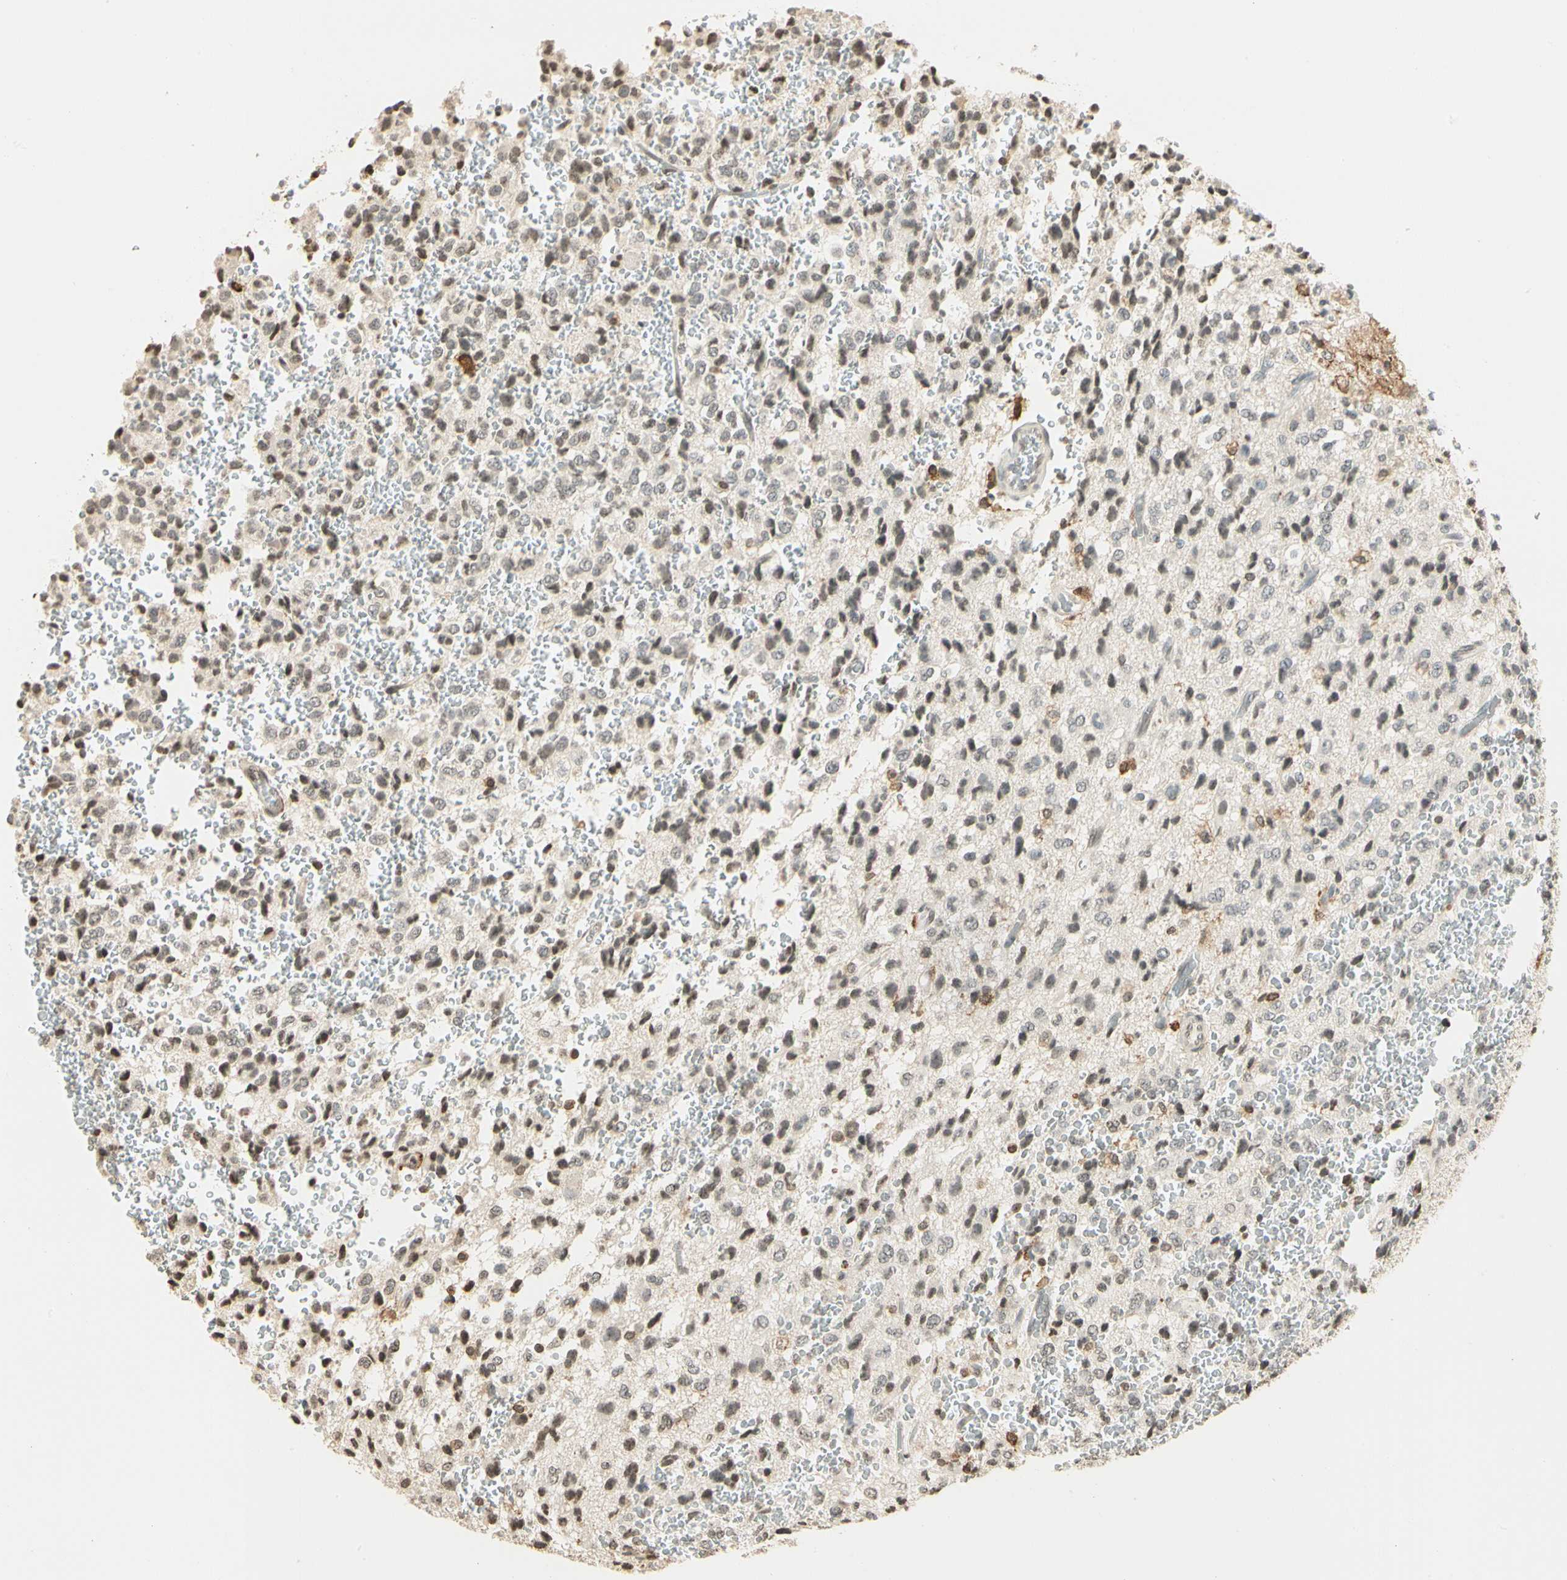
{"staining": {"intensity": "weak", "quantity": "25%-75%", "location": "nuclear"}, "tissue": "glioma", "cell_type": "Tumor cells", "image_type": "cancer", "snomed": [{"axis": "morphology", "description": "Glioma, malignant, High grade"}, {"axis": "topography", "description": "pancreas cauda"}], "caption": "Immunohistochemistry staining of high-grade glioma (malignant), which shows low levels of weak nuclear staining in approximately 25%-75% of tumor cells indicating weak nuclear protein positivity. The staining was performed using DAB (3,3'-diaminobenzidine) (brown) for protein detection and nuclei were counterstained in hematoxylin (blue).", "gene": "FER", "patient": {"sex": "male", "age": 60}}